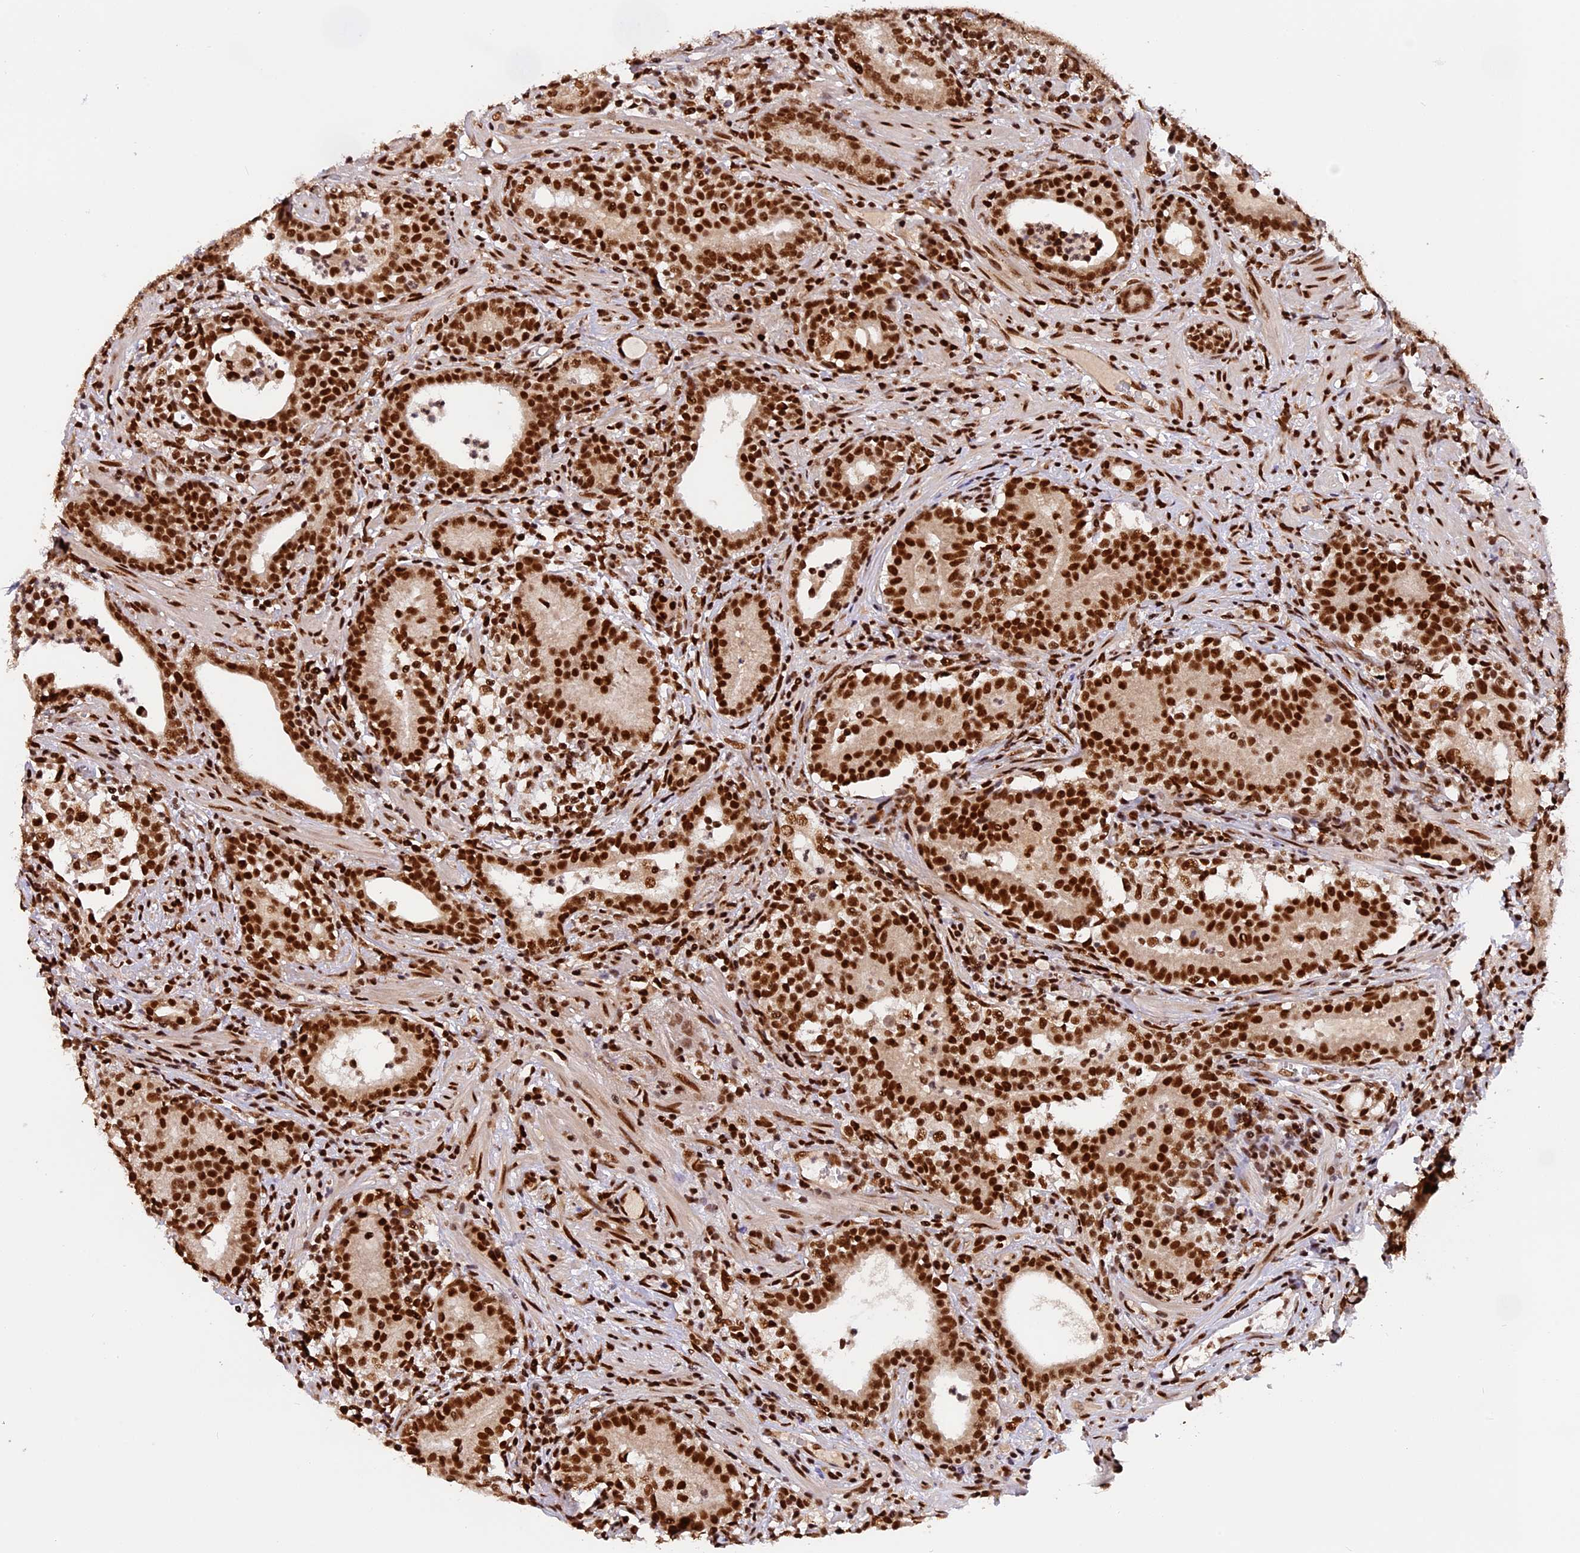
{"staining": {"intensity": "strong", "quantity": ">75%", "location": "nuclear"}, "tissue": "prostate cancer", "cell_type": "Tumor cells", "image_type": "cancer", "snomed": [{"axis": "morphology", "description": "Adenocarcinoma, High grade"}, {"axis": "topography", "description": "Prostate"}], "caption": "Immunohistochemical staining of high-grade adenocarcinoma (prostate) shows strong nuclear protein staining in approximately >75% of tumor cells.", "gene": "RAMAC", "patient": {"sex": "male", "age": 67}}